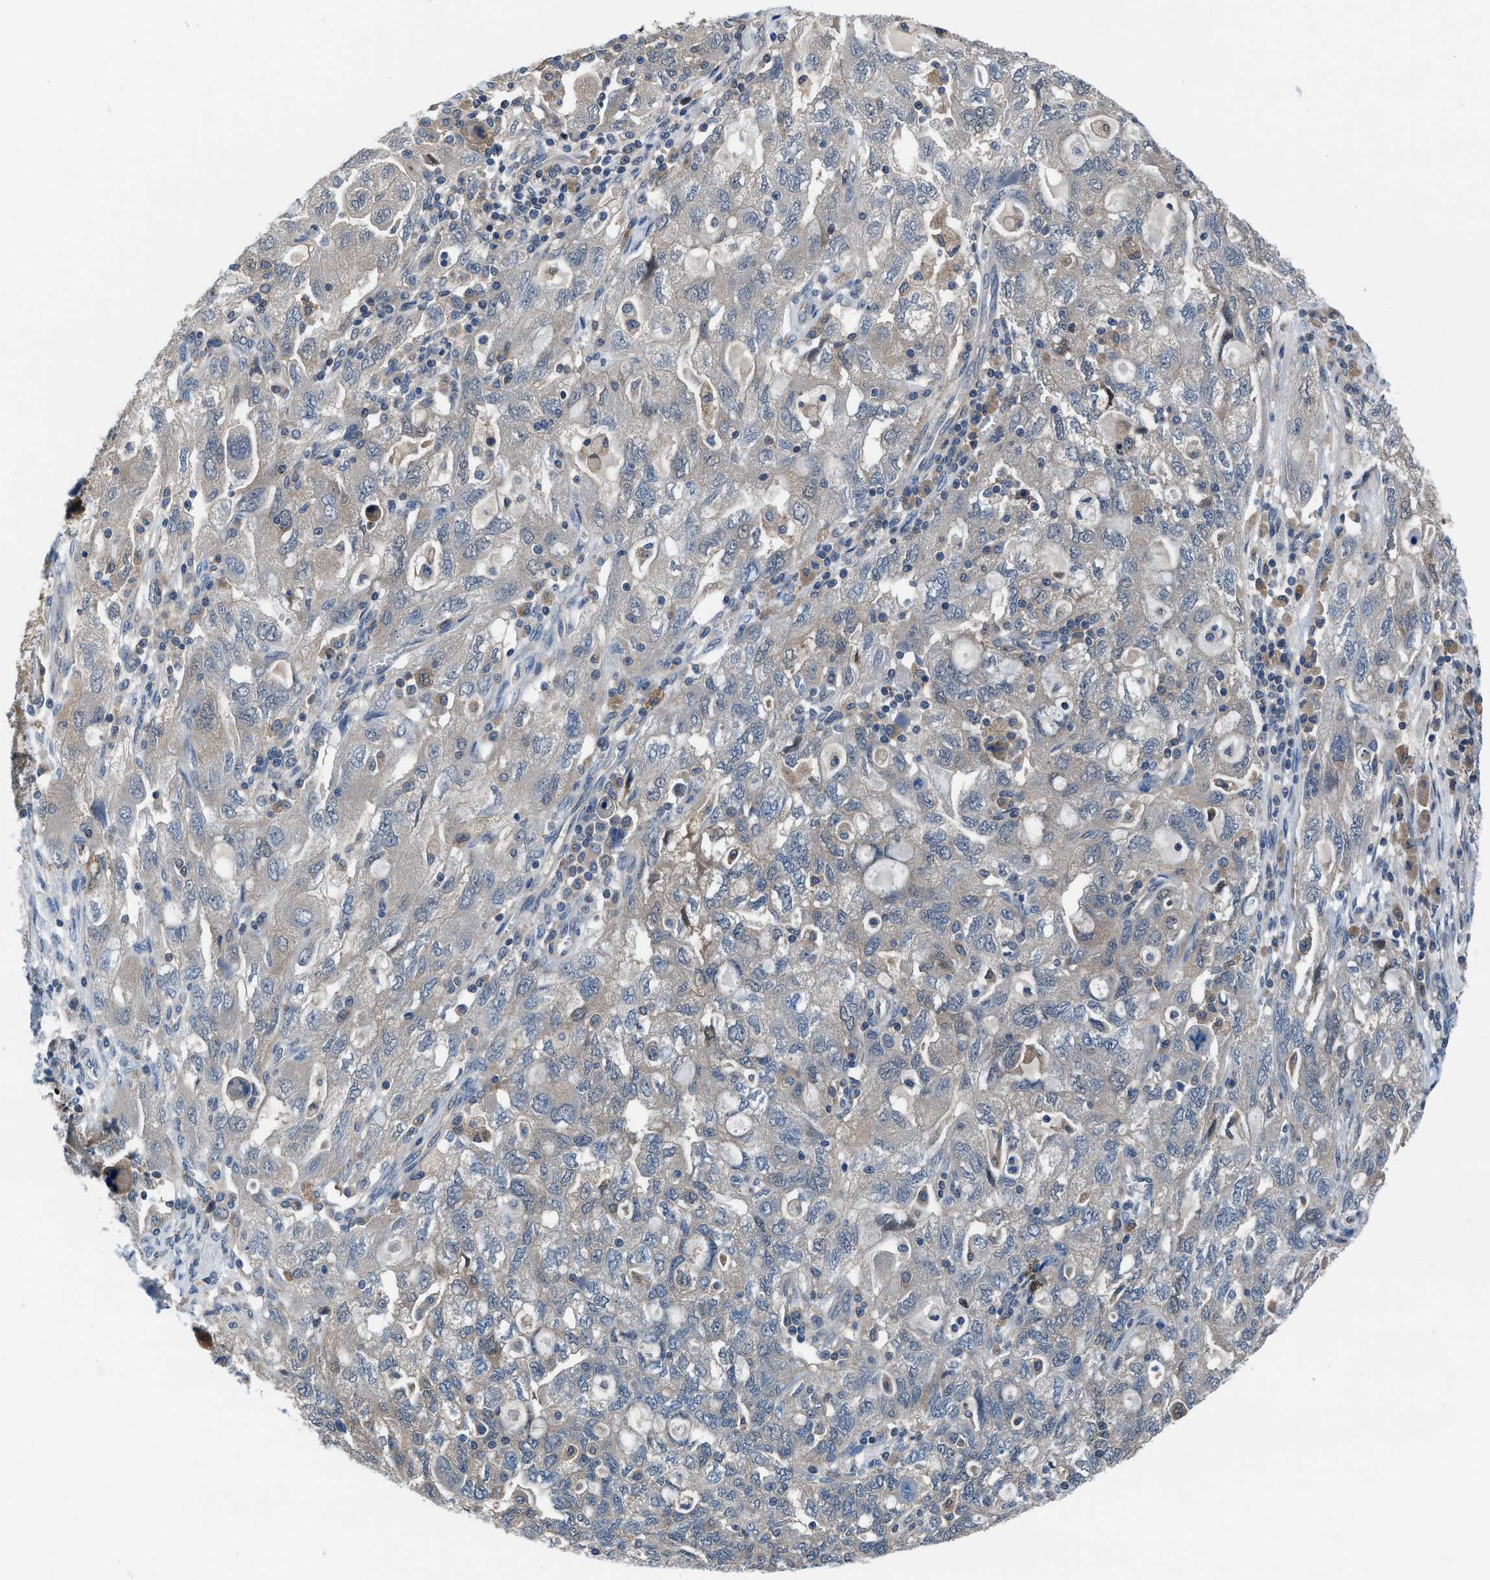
{"staining": {"intensity": "weak", "quantity": "<25%", "location": "cytoplasmic/membranous"}, "tissue": "ovarian cancer", "cell_type": "Tumor cells", "image_type": "cancer", "snomed": [{"axis": "morphology", "description": "Carcinoma, NOS"}, {"axis": "morphology", "description": "Cystadenocarcinoma, serous, NOS"}, {"axis": "topography", "description": "Ovary"}], "caption": "There is no significant positivity in tumor cells of ovarian serous cystadenocarcinoma.", "gene": "NUDT5", "patient": {"sex": "female", "age": 69}}